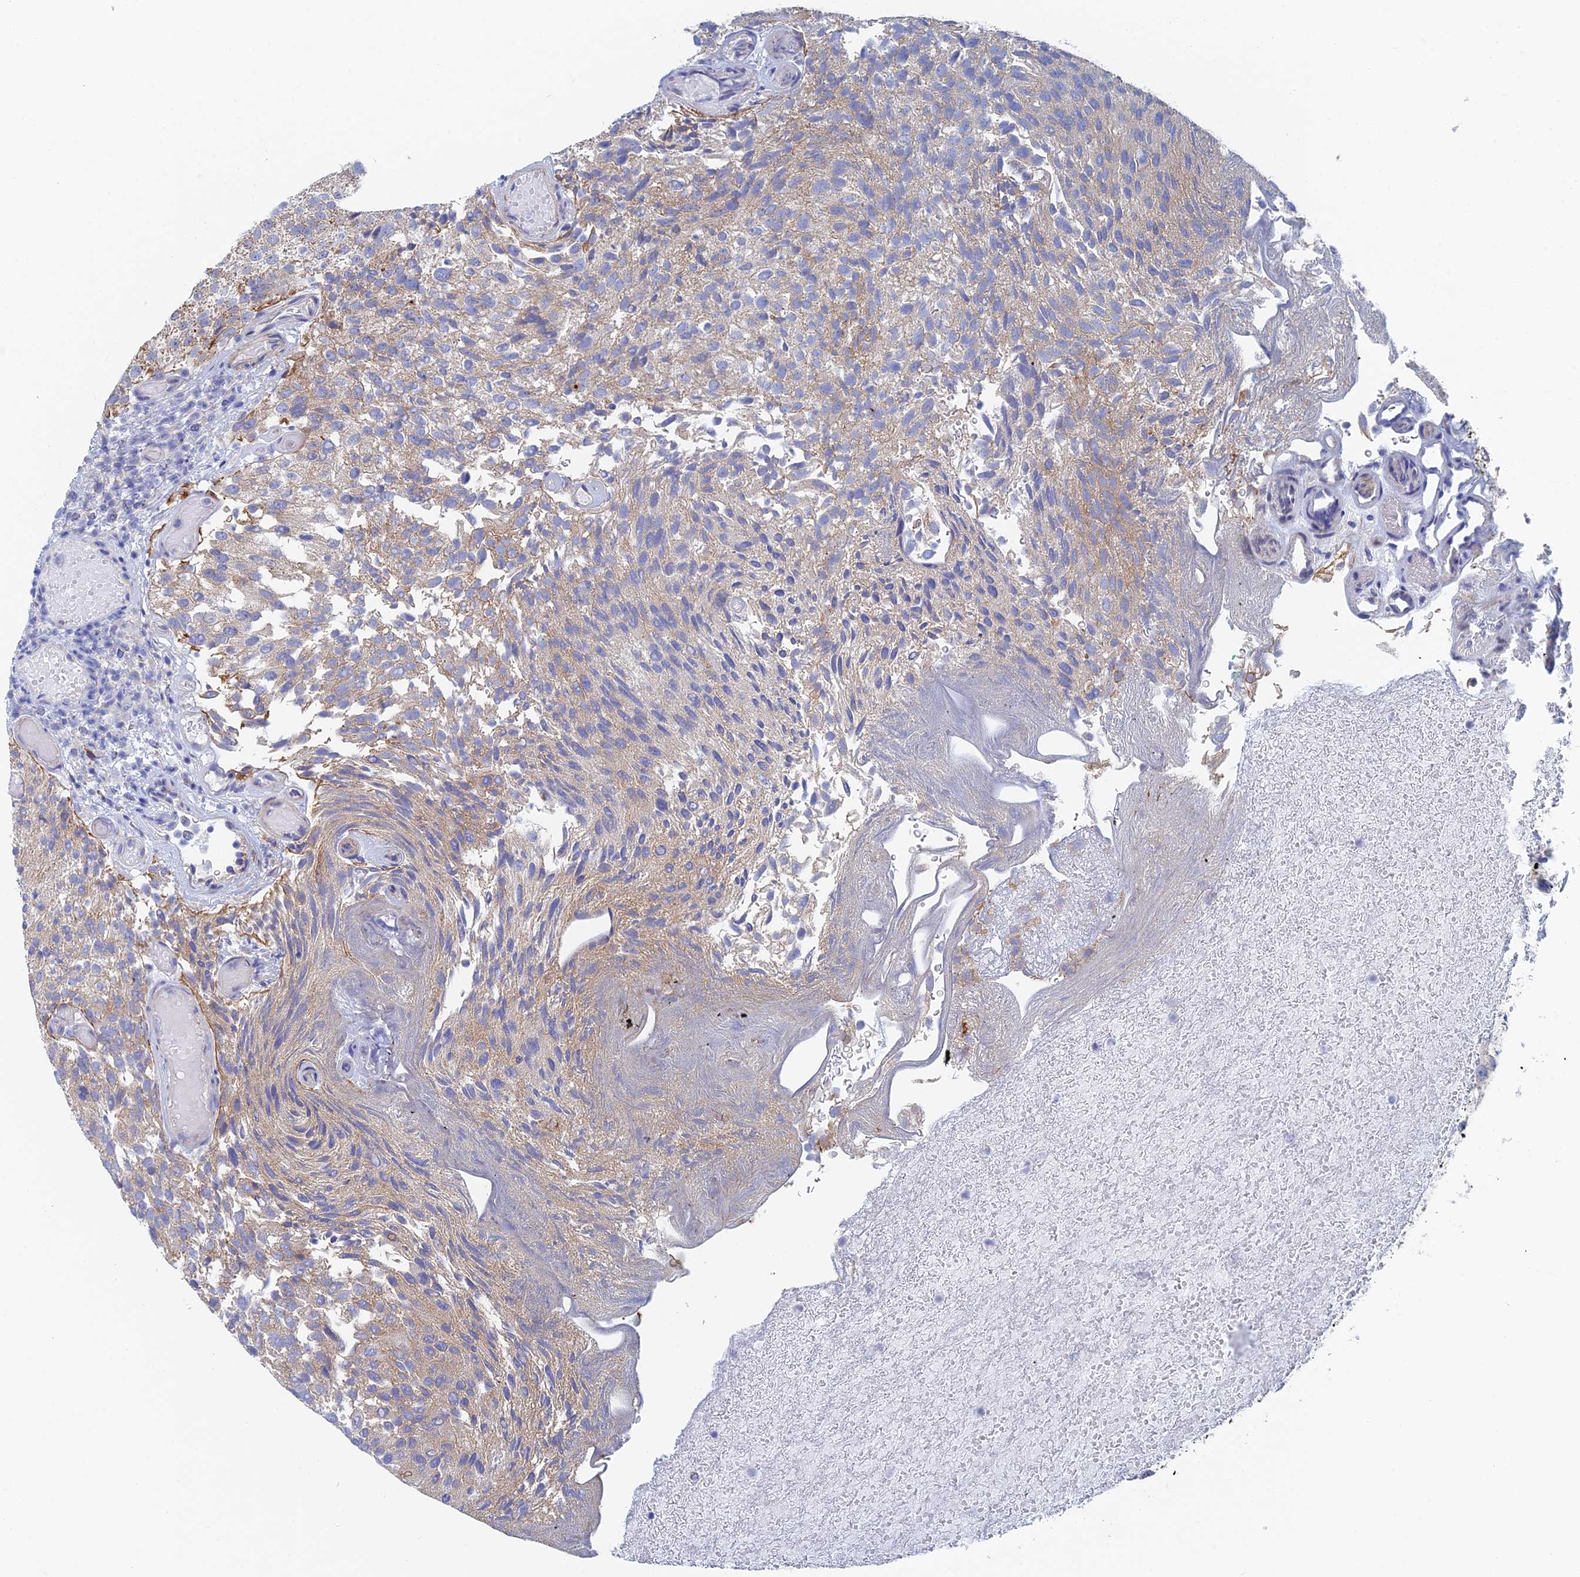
{"staining": {"intensity": "moderate", "quantity": "25%-75%", "location": "cytoplasmic/membranous"}, "tissue": "urothelial cancer", "cell_type": "Tumor cells", "image_type": "cancer", "snomed": [{"axis": "morphology", "description": "Urothelial carcinoma, Low grade"}, {"axis": "topography", "description": "Urinary bladder"}], "caption": "The micrograph displays a brown stain indicating the presence of a protein in the cytoplasmic/membranous of tumor cells in urothelial cancer. (DAB = brown stain, brightfield microscopy at high magnification).", "gene": "GMNC", "patient": {"sex": "male", "age": 78}}